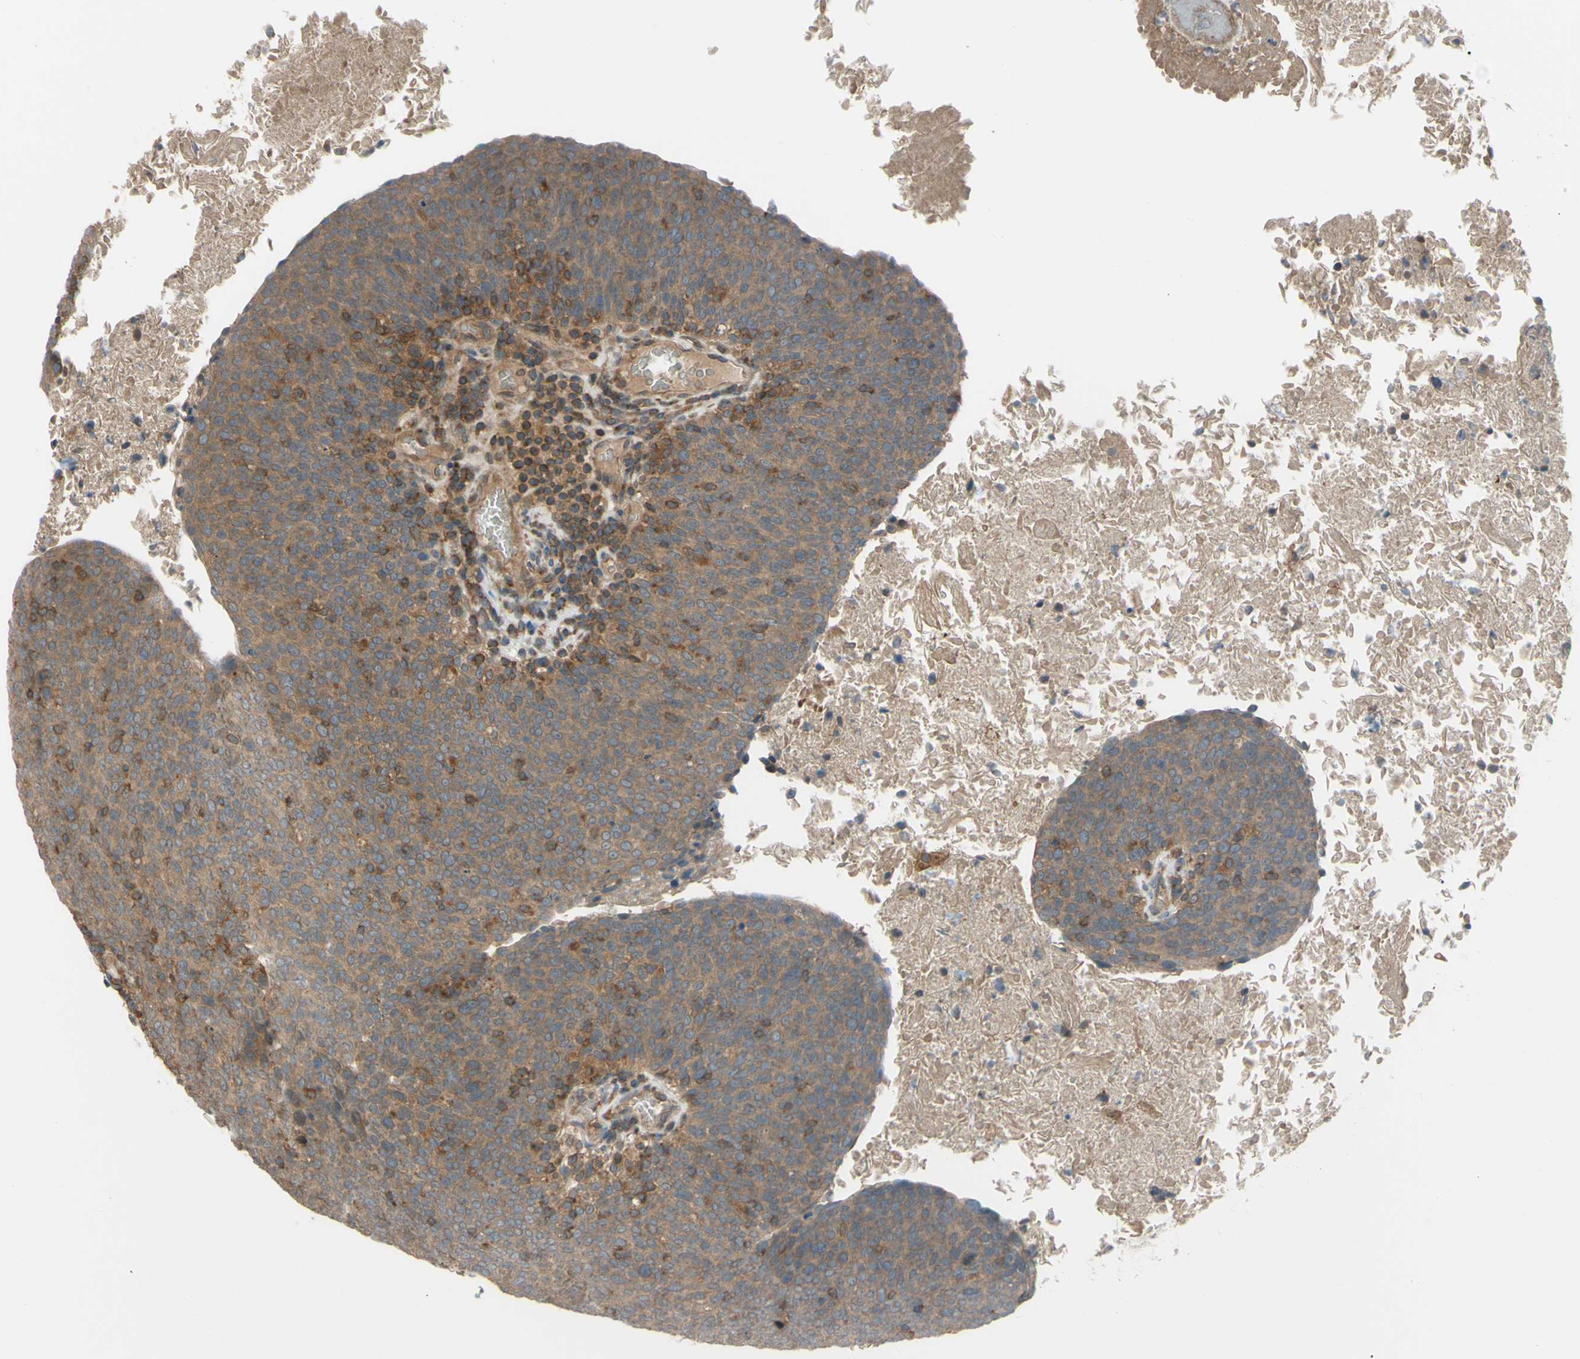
{"staining": {"intensity": "moderate", "quantity": "25%-75%", "location": "cytoplasmic/membranous"}, "tissue": "head and neck cancer", "cell_type": "Tumor cells", "image_type": "cancer", "snomed": [{"axis": "morphology", "description": "Squamous cell carcinoma, NOS"}, {"axis": "morphology", "description": "Squamous cell carcinoma, metastatic, NOS"}, {"axis": "topography", "description": "Lymph node"}, {"axis": "topography", "description": "Head-Neck"}], "caption": "Brown immunohistochemical staining in human head and neck cancer (squamous cell carcinoma) exhibits moderate cytoplasmic/membranous staining in approximately 25%-75% of tumor cells. The protein of interest is shown in brown color, while the nuclei are stained blue.", "gene": "FLII", "patient": {"sex": "male", "age": 62}}